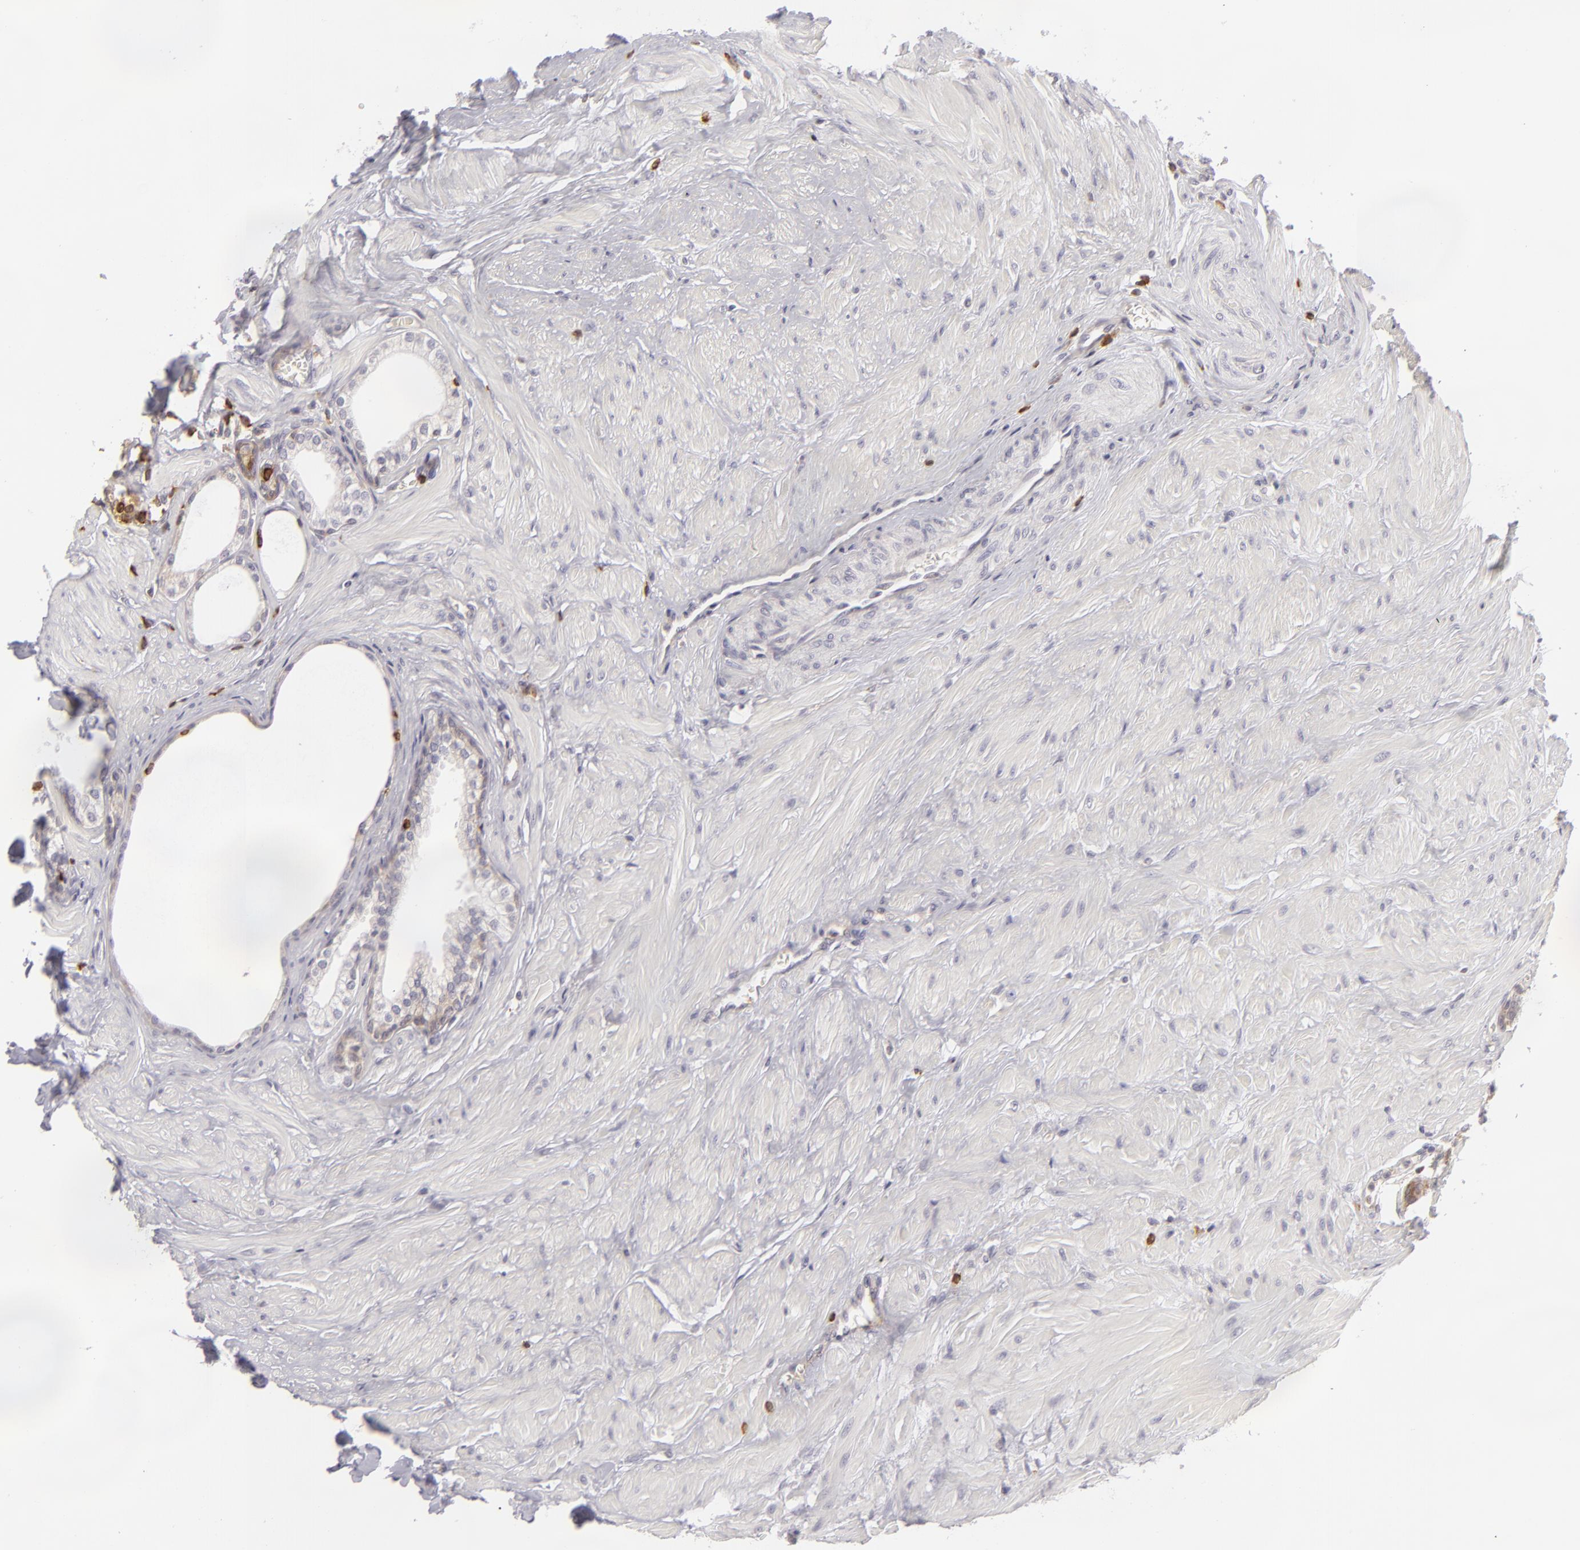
{"staining": {"intensity": "moderate", "quantity": ">75%", "location": "cytoplasmic/membranous"}, "tissue": "prostate", "cell_type": "Glandular cells", "image_type": "normal", "snomed": [{"axis": "morphology", "description": "Normal tissue, NOS"}, {"axis": "topography", "description": "Prostate"}], "caption": "About >75% of glandular cells in benign prostate reveal moderate cytoplasmic/membranous protein expression as visualized by brown immunohistochemical staining.", "gene": "APOBEC3G", "patient": {"sex": "male", "age": 64}}